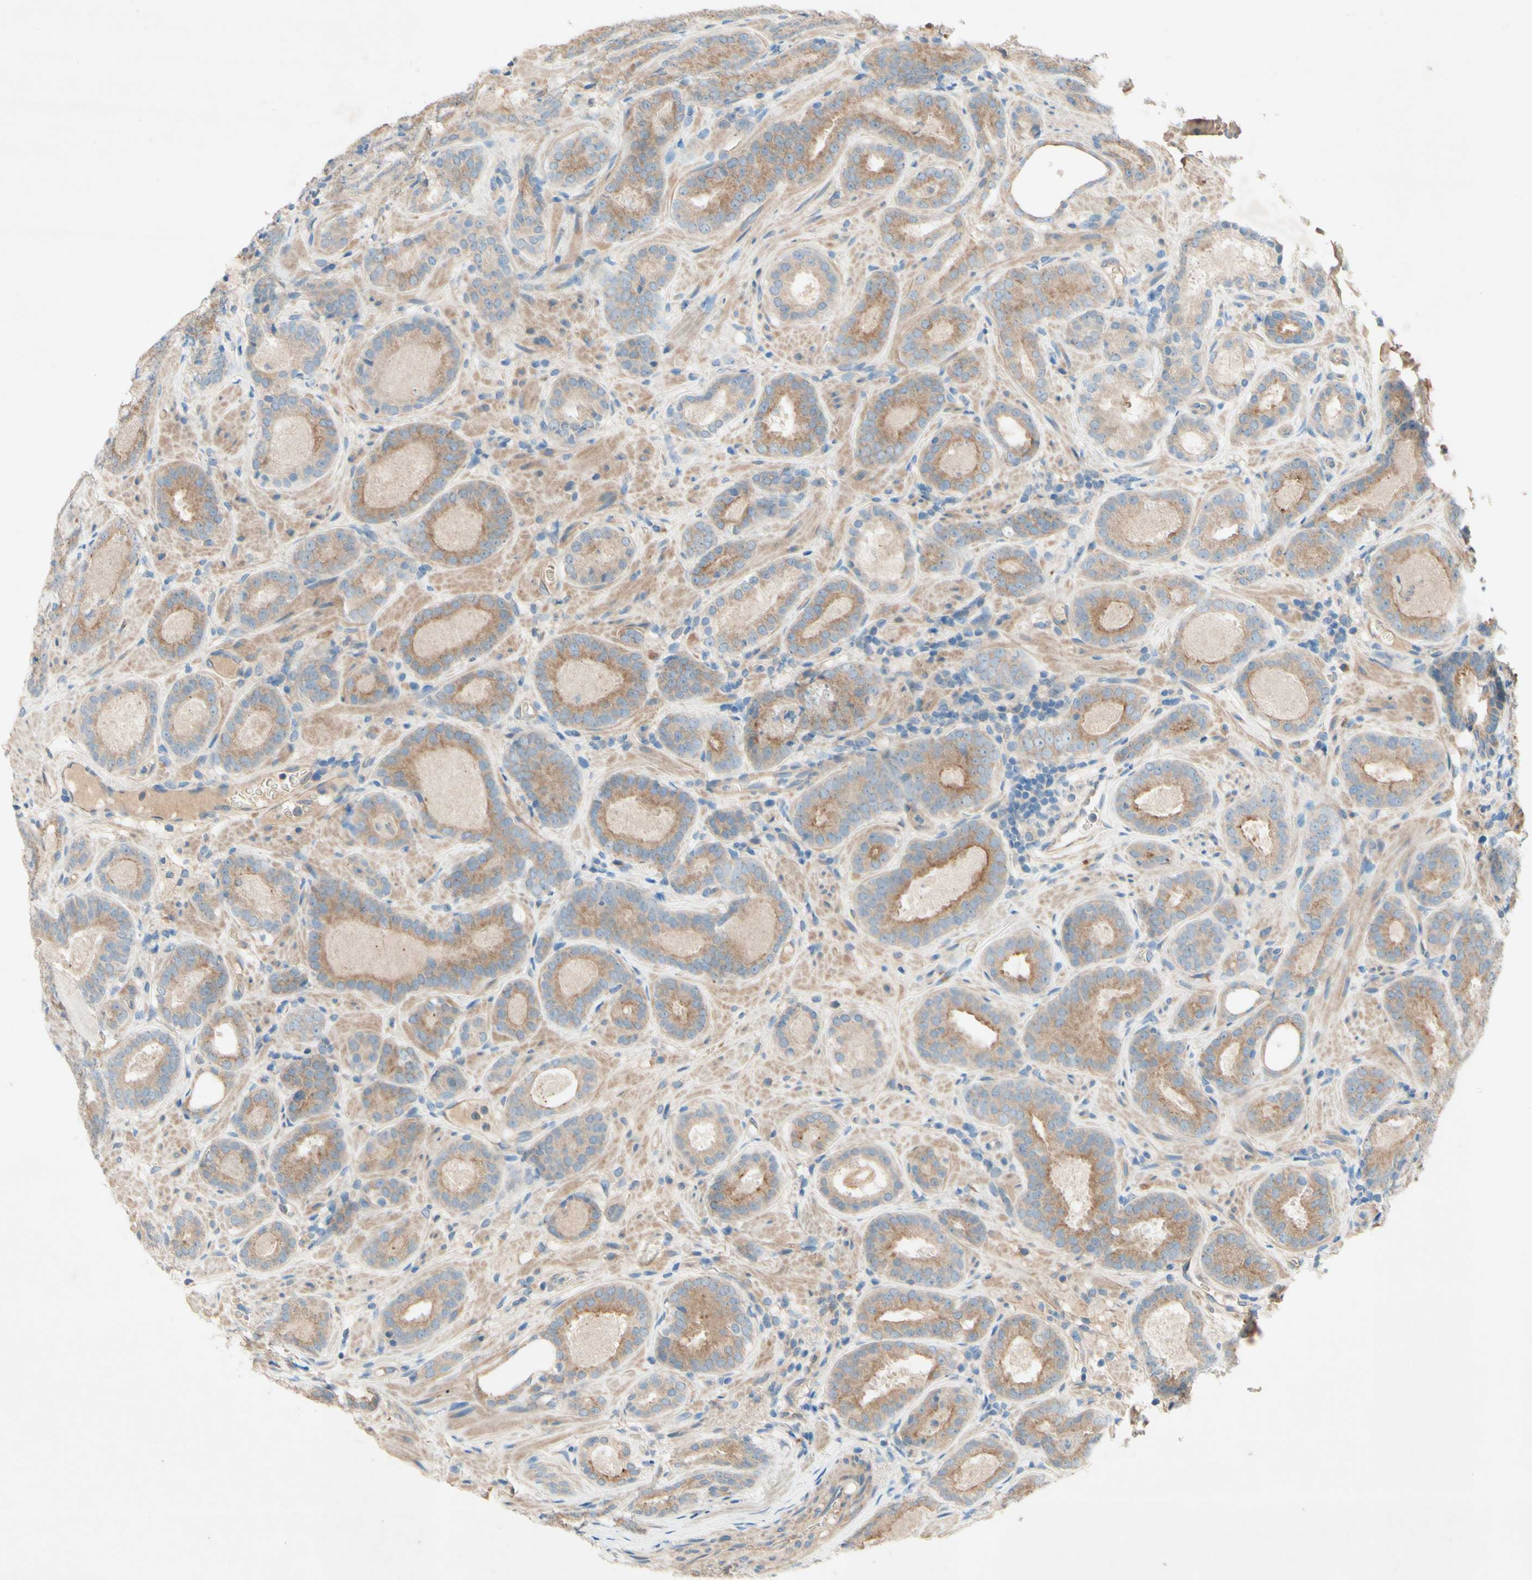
{"staining": {"intensity": "moderate", "quantity": ">75%", "location": "cytoplasmic/membranous"}, "tissue": "prostate cancer", "cell_type": "Tumor cells", "image_type": "cancer", "snomed": [{"axis": "morphology", "description": "Adenocarcinoma, Low grade"}, {"axis": "topography", "description": "Prostate"}], "caption": "There is medium levels of moderate cytoplasmic/membranous expression in tumor cells of prostate cancer, as demonstrated by immunohistochemical staining (brown color).", "gene": "IL2", "patient": {"sex": "male", "age": 69}}